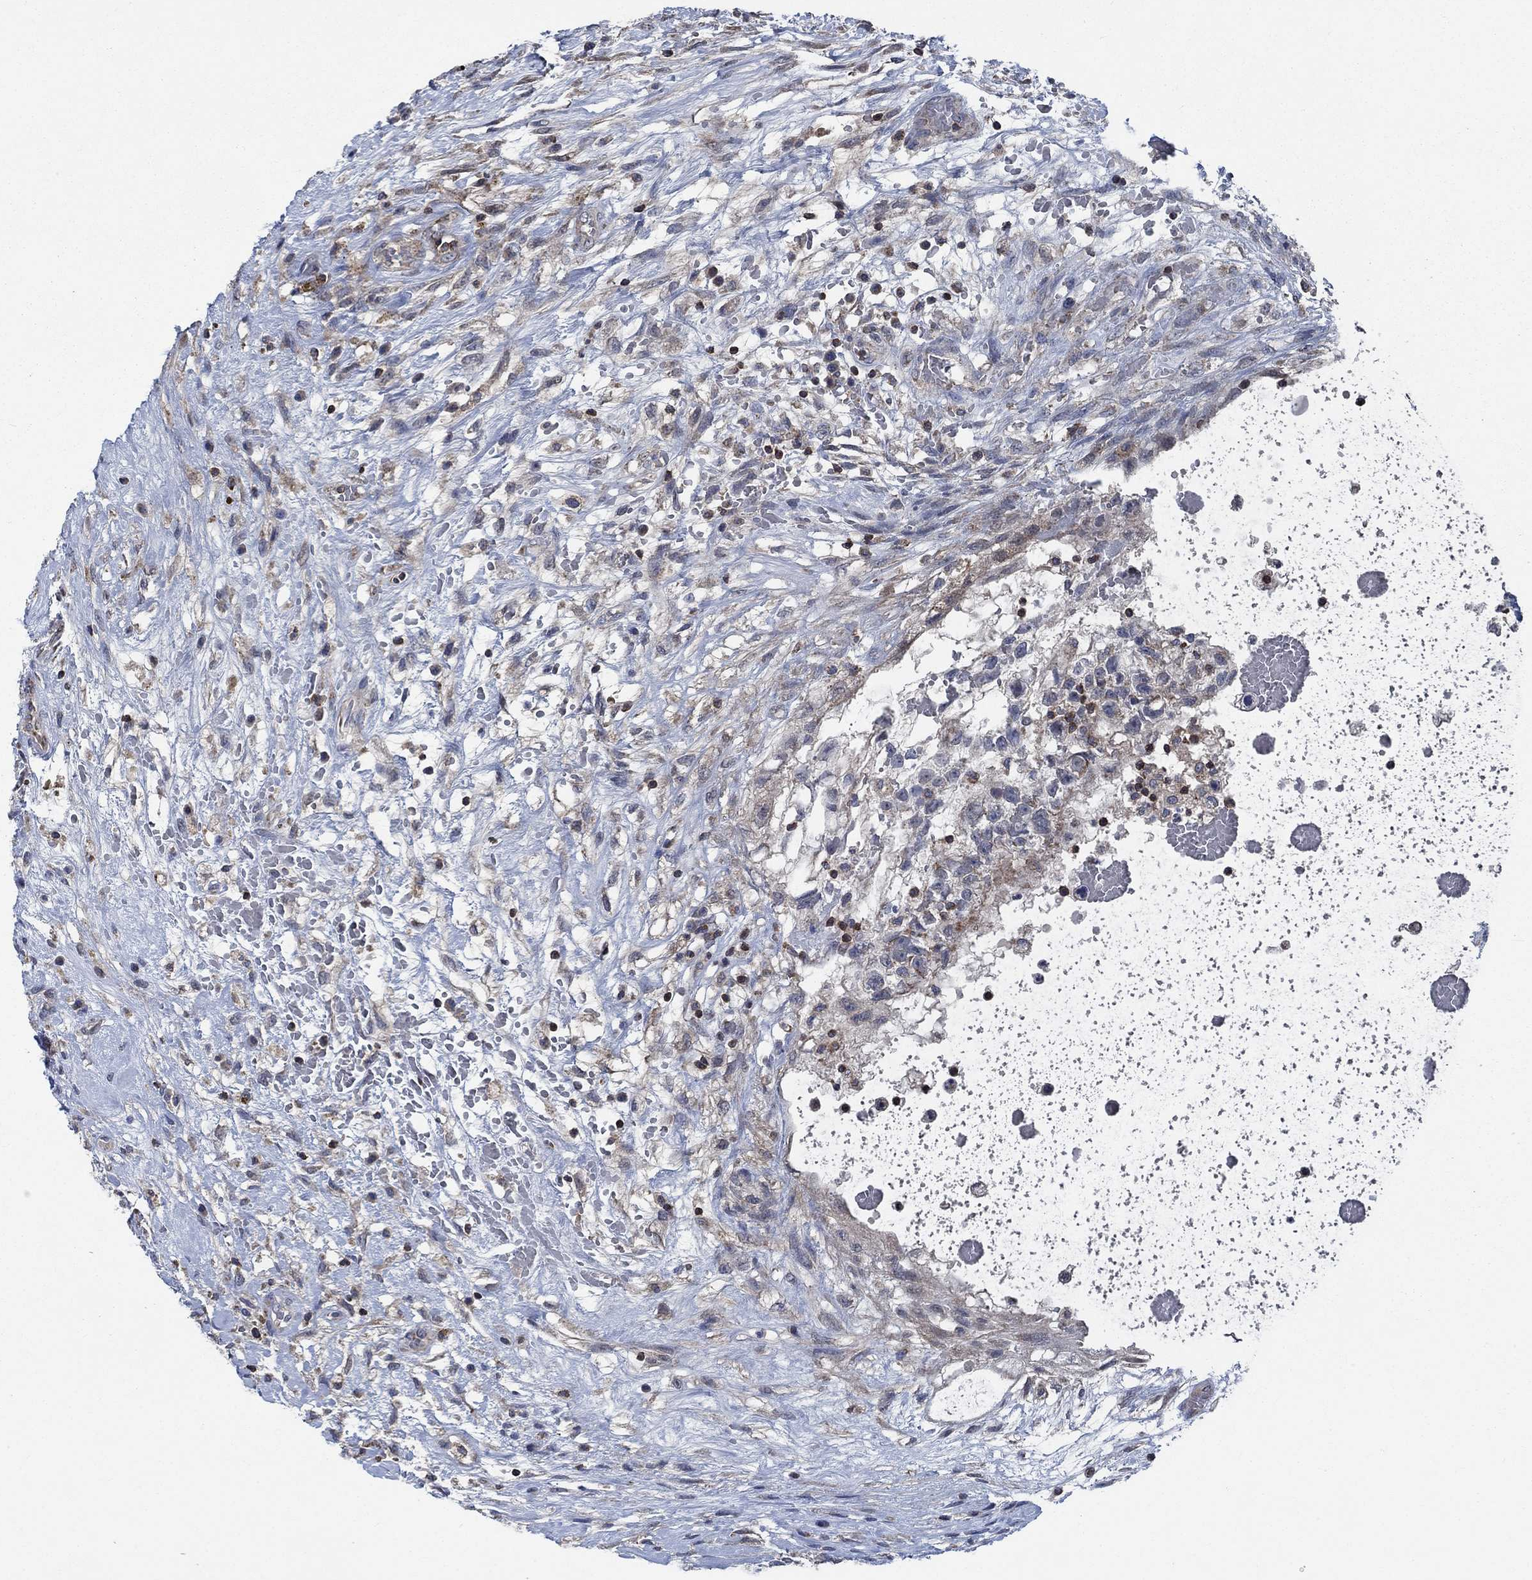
{"staining": {"intensity": "weak", "quantity": "25%-75%", "location": "cytoplasmic/membranous"}, "tissue": "testis cancer", "cell_type": "Tumor cells", "image_type": "cancer", "snomed": [{"axis": "morphology", "description": "Normal tissue, NOS"}, {"axis": "morphology", "description": "Carcinoma, Embryonal, NOS"}, {"axis": "topography", "description": "Testis"}, {"axis": "topography", "description": "Epididymis"}], "caption": "About 25%-75% of tumor cells in human embryonal carcinoma (testis) display weak cytoplasmic/membranous protein expression as visualized by brown immunohistochemical staining.", "gene": "STXBP6", "patient": {"sex": "male", "age": 32}}